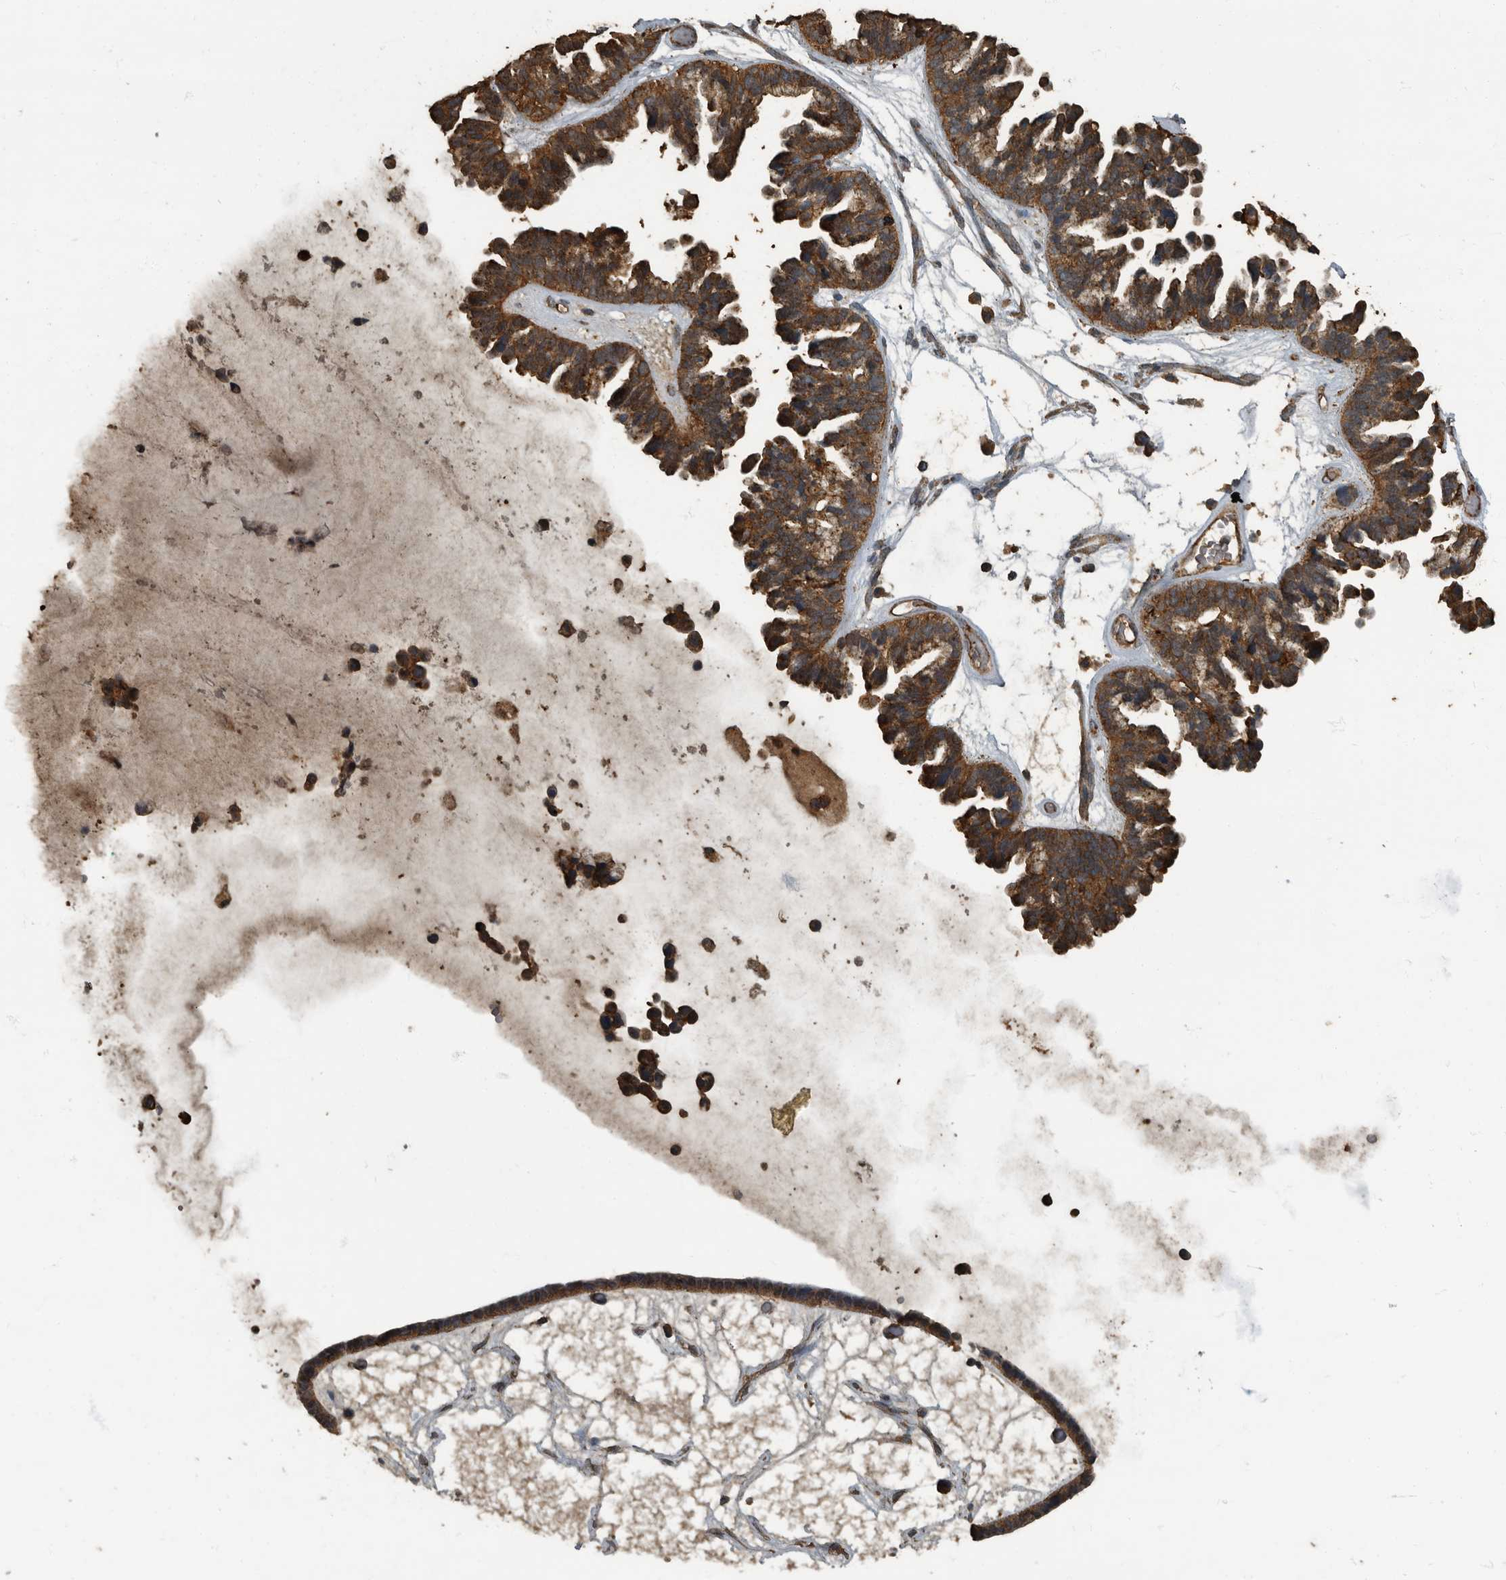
{"staining": {"intensity": "moderate", "quantity": ">75%", "location": "cytoplasmic/membranous"}, "tissue": "ovarian cancer", "cell_type": "Tumor cells", "image_type": "cancer", "snomed": [{"axis": "morphology", "description": "Cystadenocarcinoma, serous, NOS"}, {"axis": "topography", "description": "Ovary"}], "caption": "Immunohistochemical staining of human serous cystadenocarcinoma (ovarian) exhibits medium levels of moderate cytoplasmic/membranous protein staining in approximately >75% of tumor cells.", "gene": "IL15RA", "patient": {"sex": "female", "age": 56}}